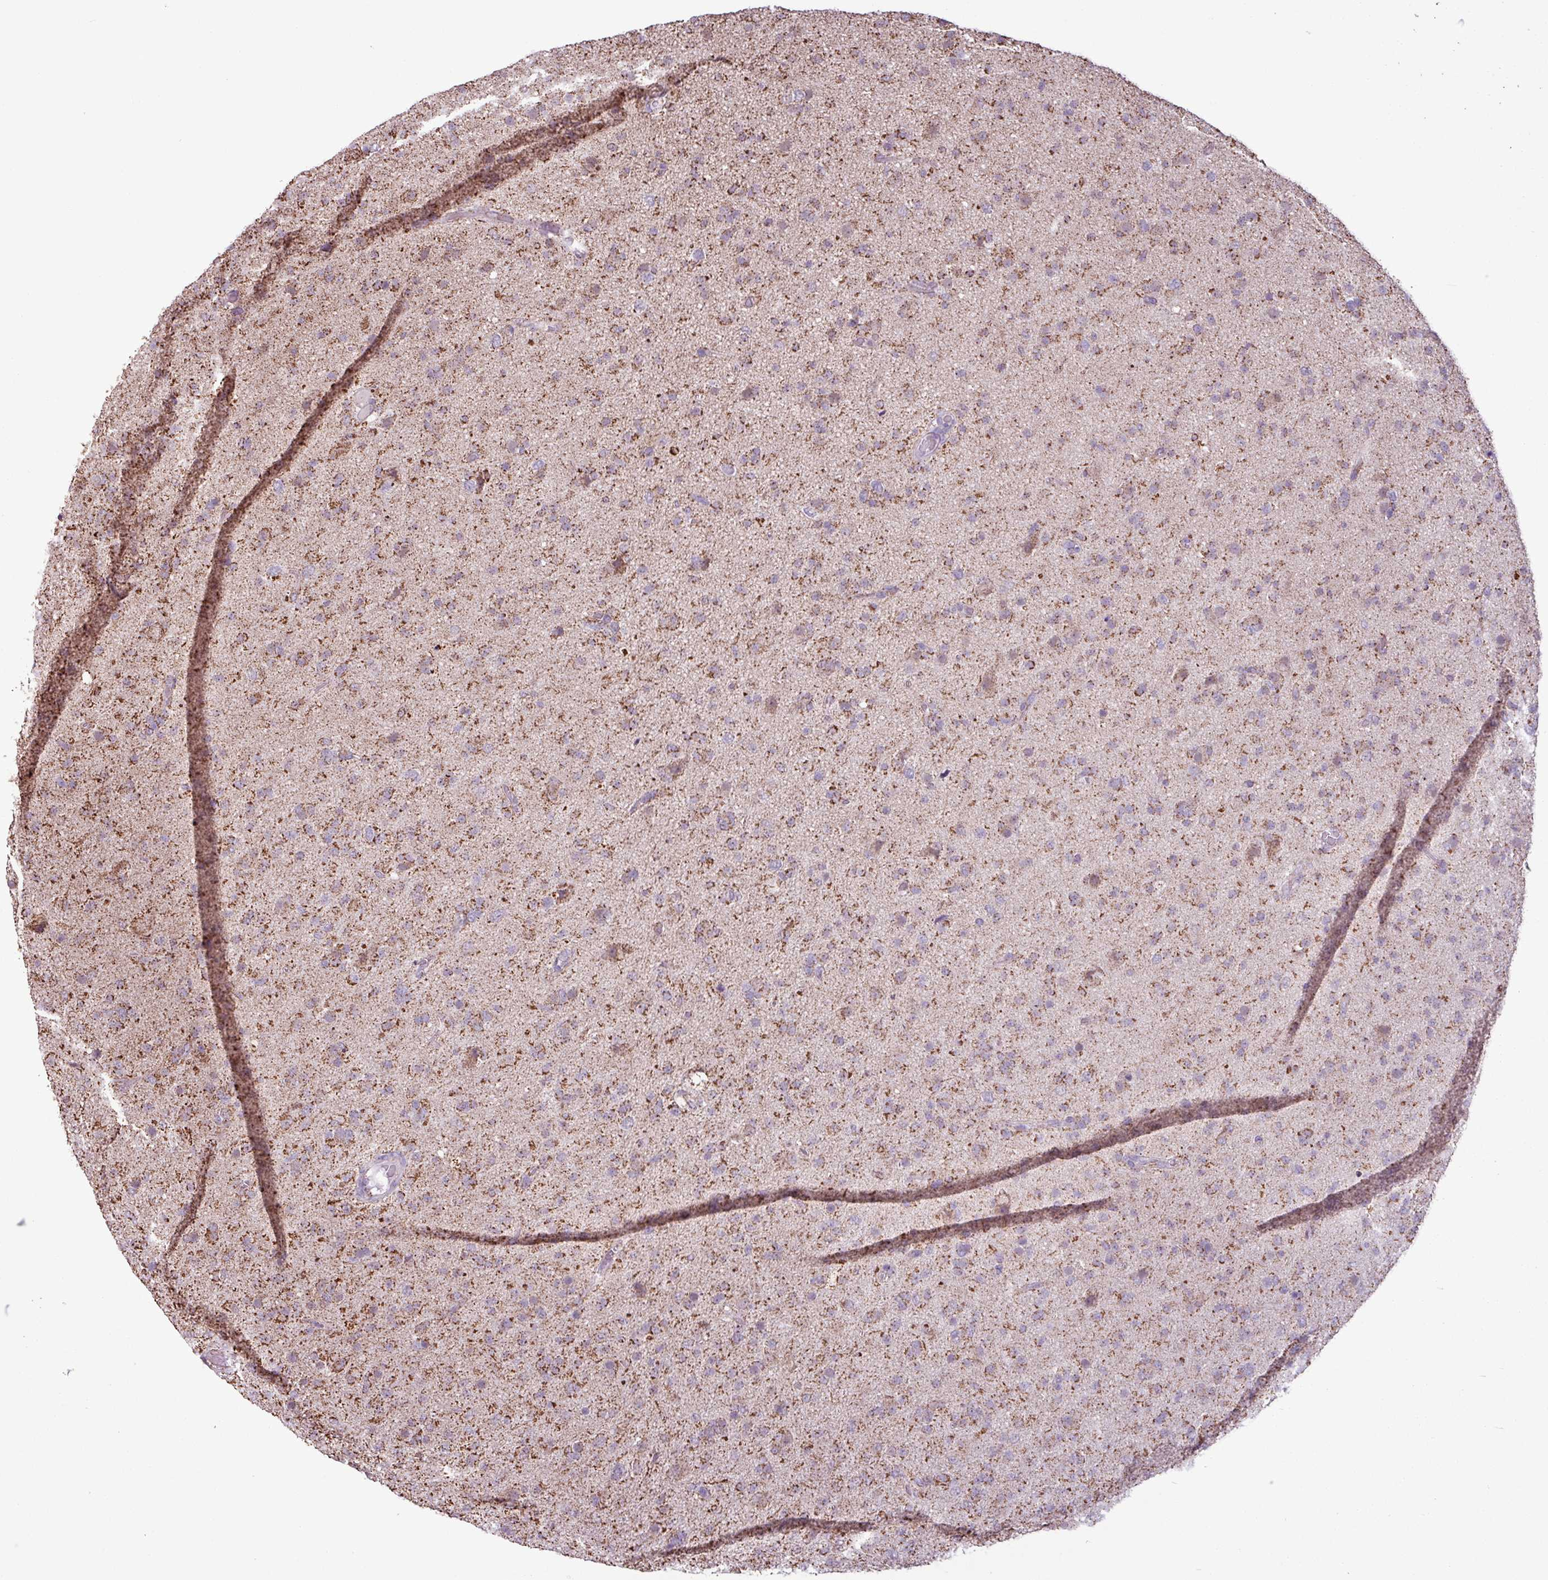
{"staining": {"intensity": "moderate", "quantity": ">75%", "location": "cytoplasmic/membranous"}, "tissue": "glioma", "cell_type": "Tumor cells", "image_type": "cancer", "snomed": [{"axis": "morphology", "description": "Glioma, malignant, Low grade"}, {"axis": "topography", "description": "Brain"}], "caption": "Low-grade glioma (malignant) was stained to show a protein in brown. There is medium levels of moderate cytoplasmic/membranous staining in about >75% of tumor cells.", "gene": "ALG8", "patient": {"sex": "male", "age": 65}}